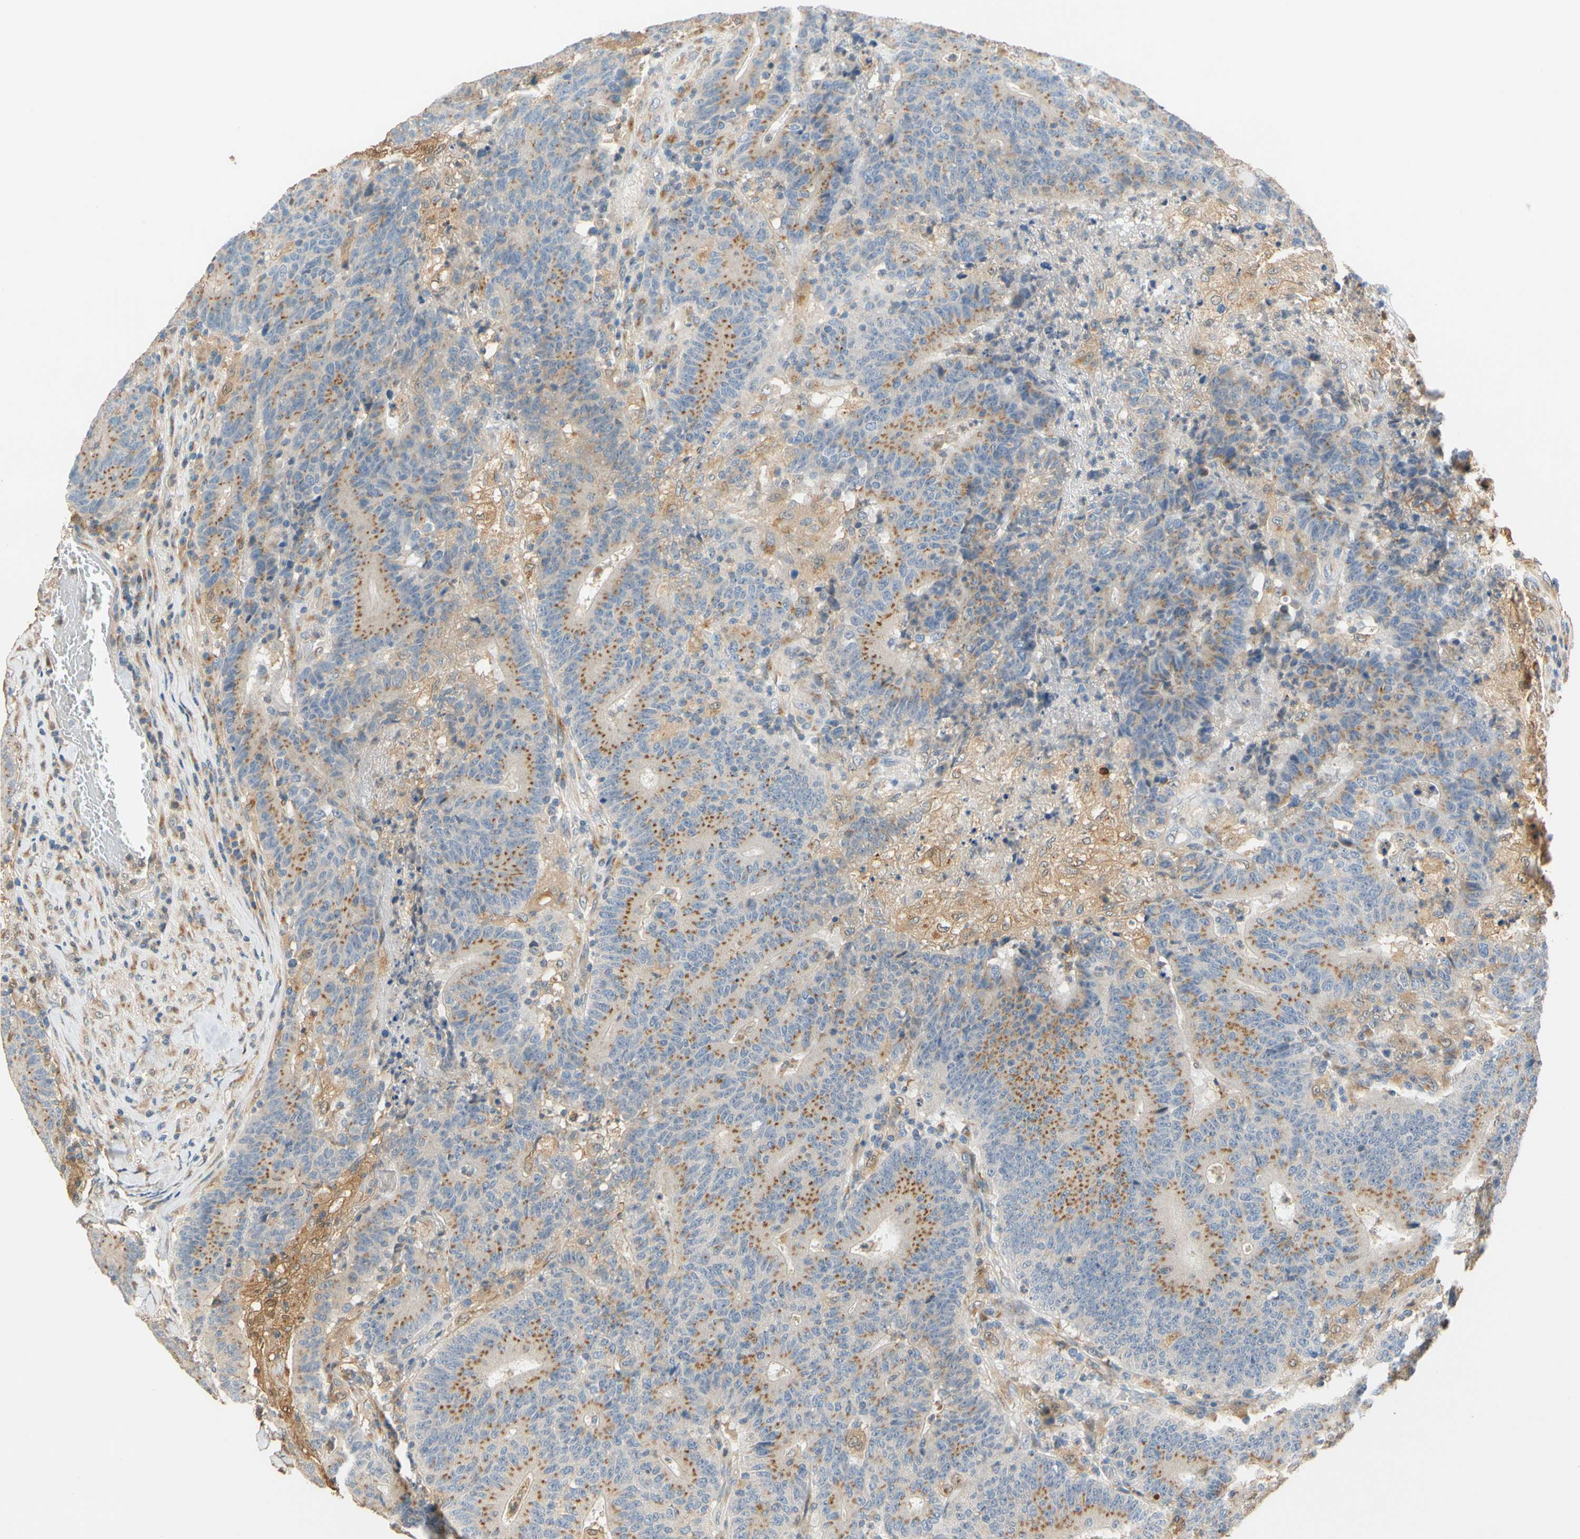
{"staining": {"intensity": "moderate", "quantity": ">75%", "location": "cytoplasmic/membranous"}, "tissue": "colorectal cancer", "cell_type": "Tumor cells", "image_type": "cancer", "snomed": [{"axis": "morphology", "description": "Normal tissue, NOS"}, {"axis": "morphology", "description": "Adenocarcinoma, NOS"}, {"axis": "topography", "description": "Colon"}], "caption": "A brown stain labels moderate cytoplasmic/membranous staining of a protein in colorectal cancer tumor cells.", "gene": "GPSM2", "patient": {"sex": "female", "age": 75}}